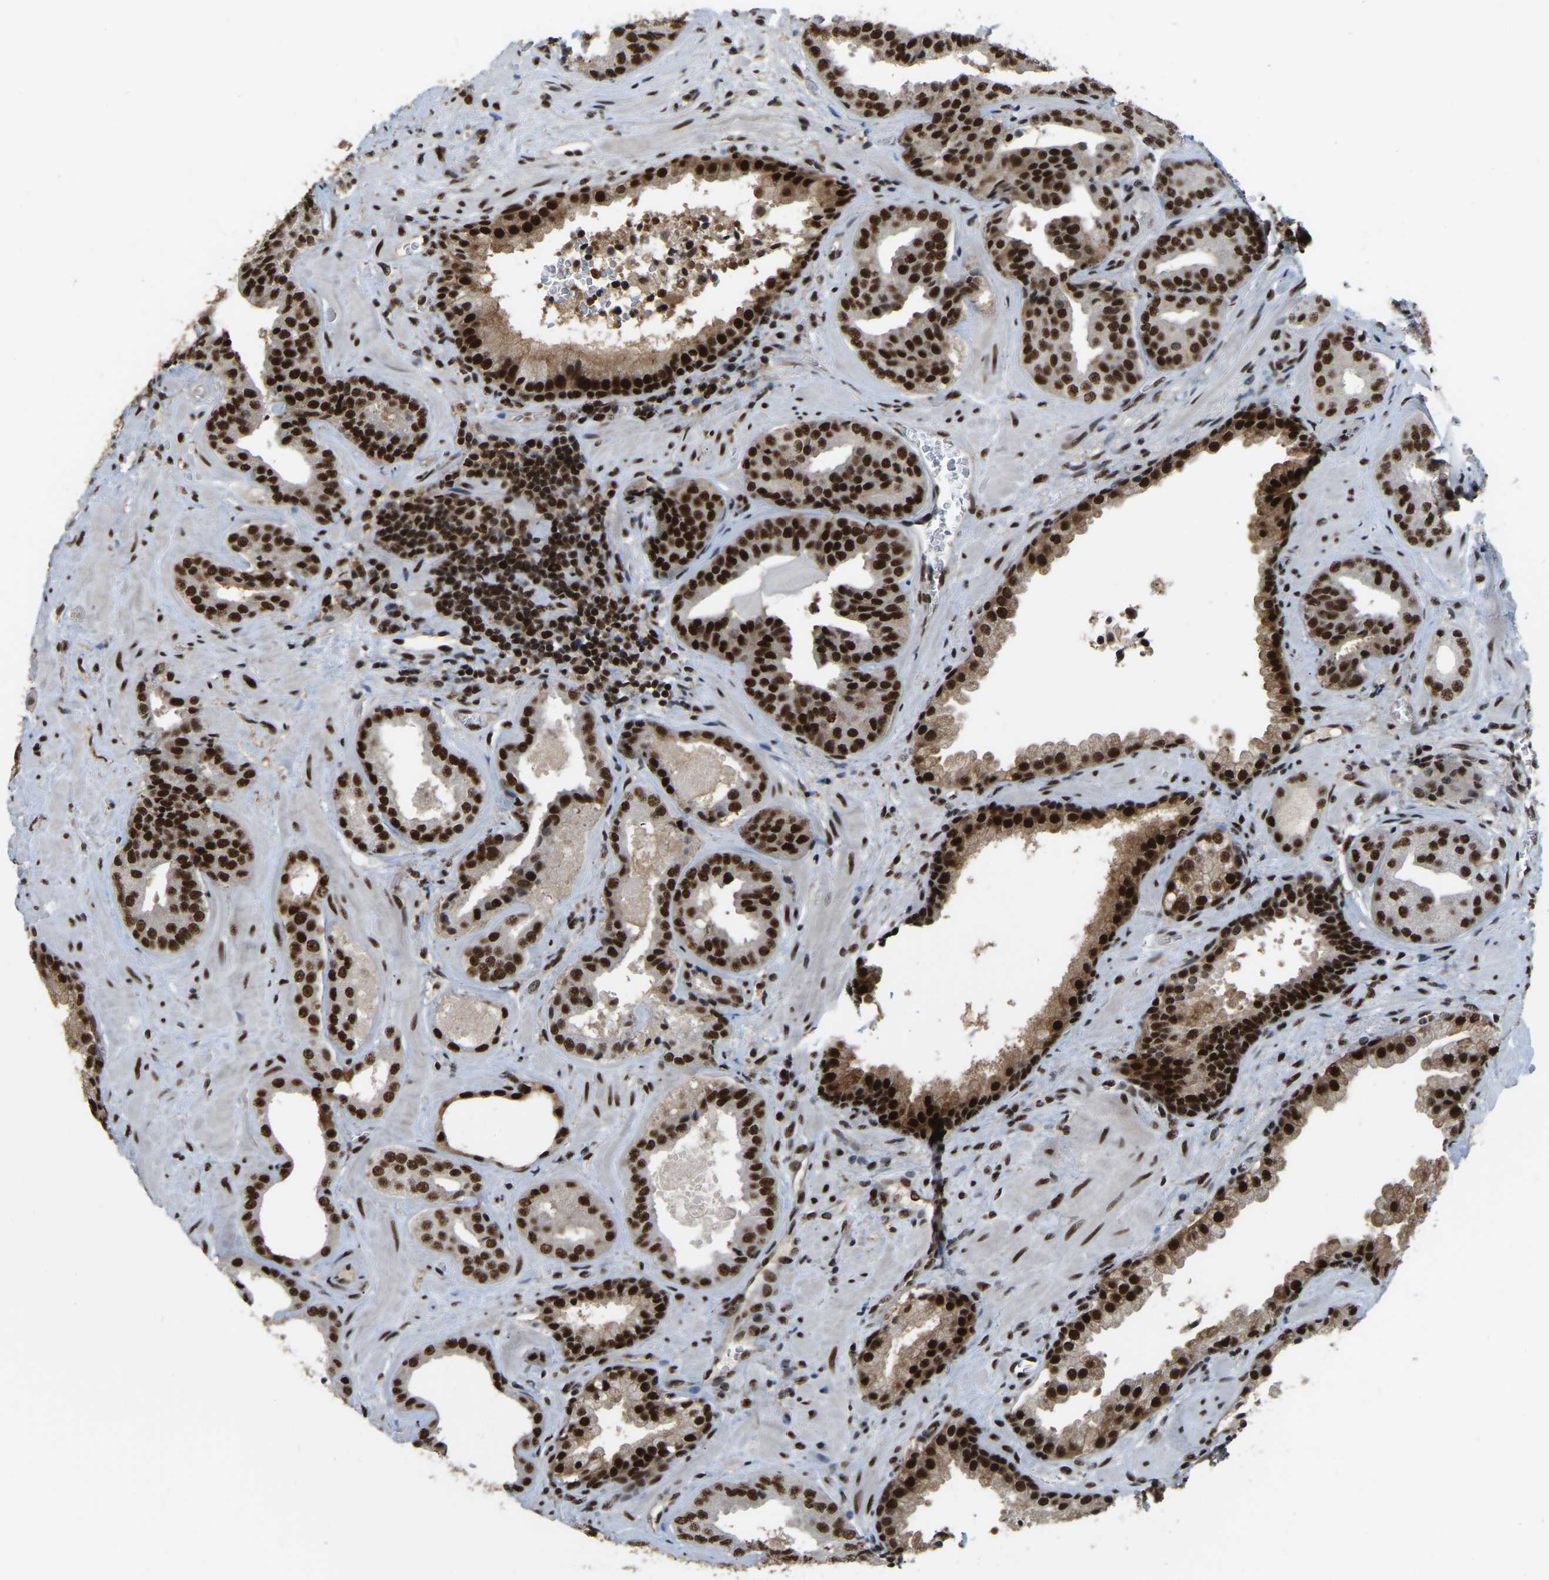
{"staining": {"intensity": "strong", "quantity": ">75%", "location": "nuclear"}, "tissue": "prostate cancer", "cell_type": "Tumor cells", "image_type": "cancer", "snomed": [{"axis": "morphology", "description": "Adenocarcinoma, Low grade"}, {"axis": "topography", "description": "Prostate"}], "caption": "Brown immunohistochemical staining in prostate low-grade adenocarcinoma displays strong nuclear expression in about >75% of tumor cells.", "gene": "TBL1XR1", "patient": {"sex": "male", "age": 71}}